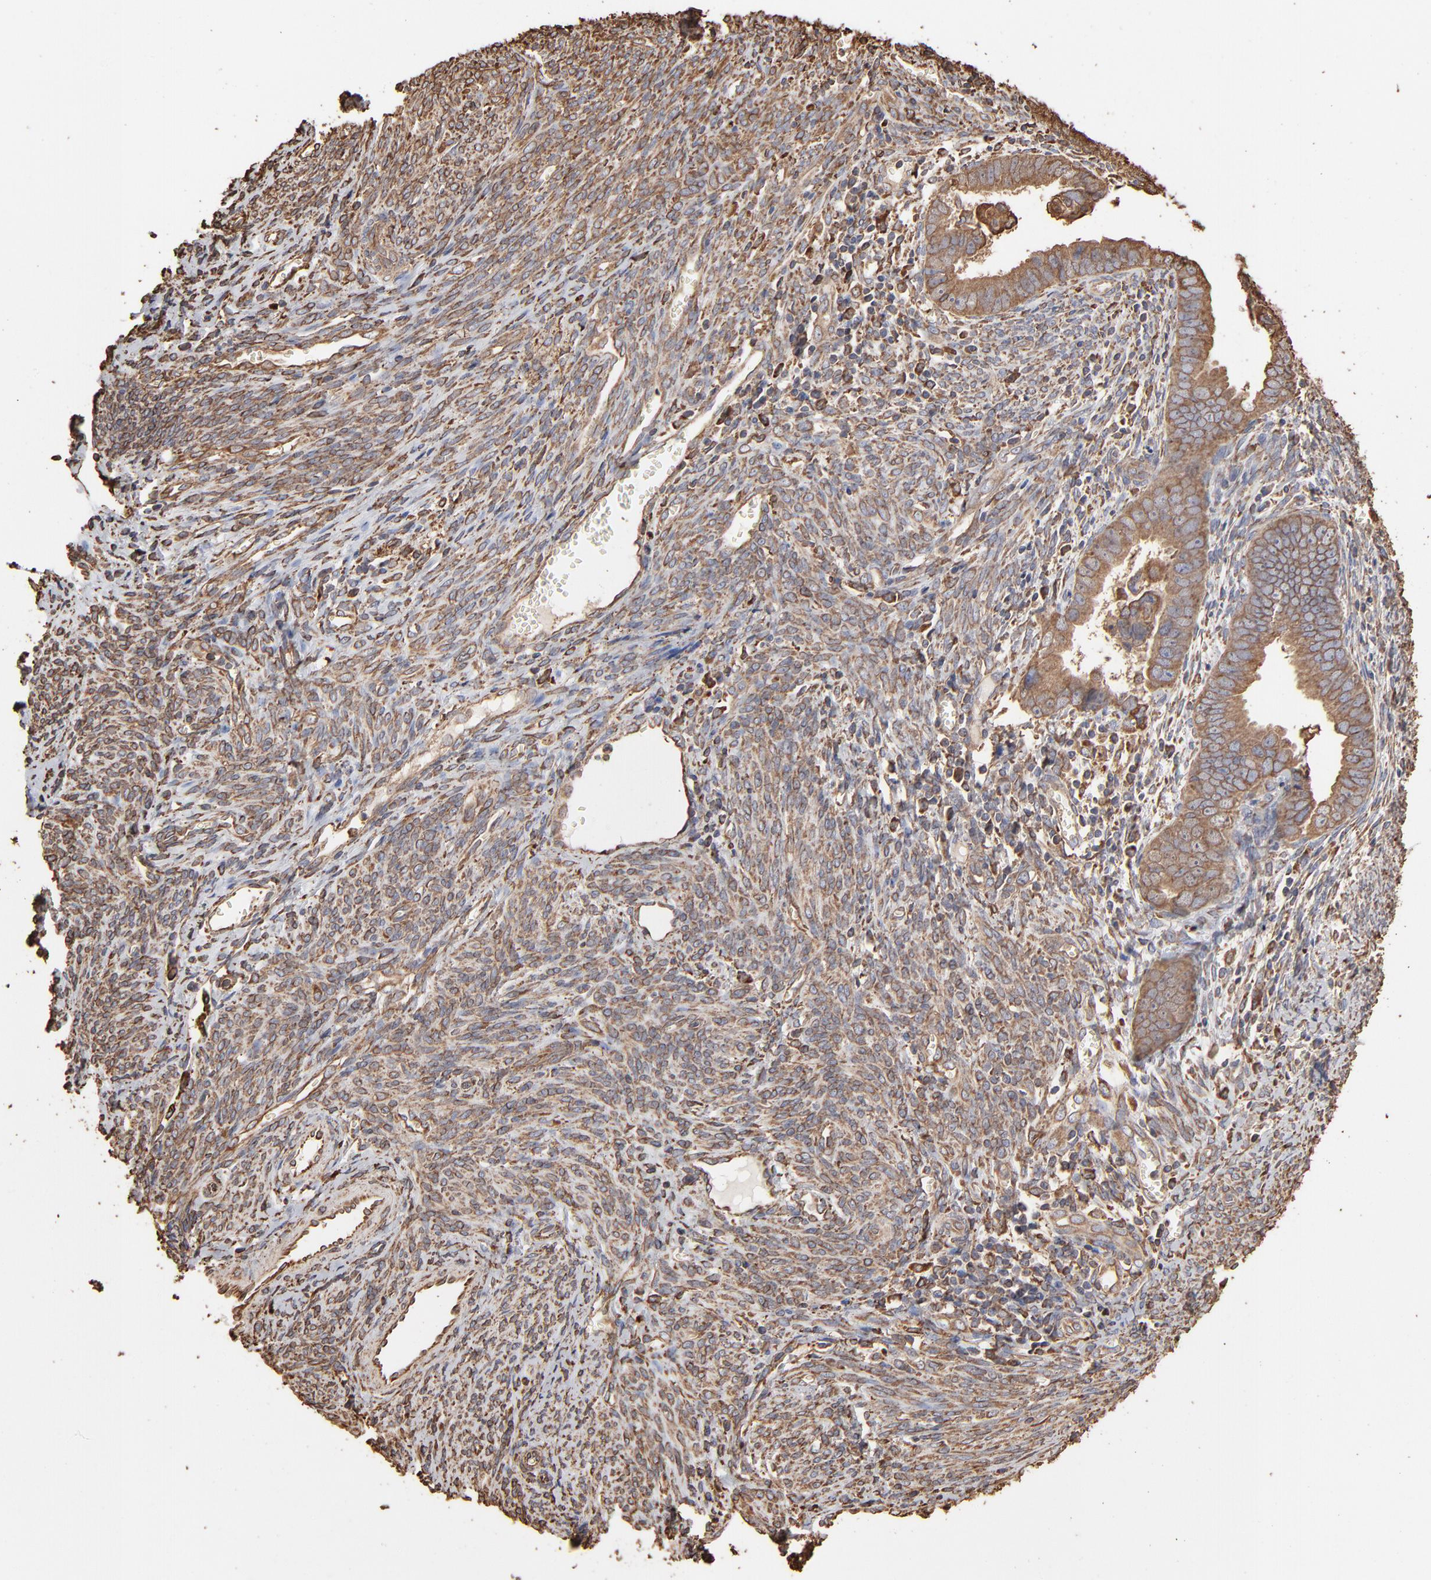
{"staining": {"intensity": "moderate", "quantity": ">75%", "location": "cytoplasmic/membranous"}, "tissue": "endometrial cancer", "cell_type": "Tumor cells", "image_type": "cancer", "snomed": [{"axis": "morphology", "description": "Adenocarcinoma, NOS"}, {"axis": "topography", "description": "Endometrium"}], "caption": "Immunohistochemical staining of human endometrial adenocarcinoma exhibits medium levels of moderate cytoplasmic/membranous protein expression in approximately >75% of tumor cells.", "gene": "PDIA3", "patient": {"sex": "female", "age": 75}}